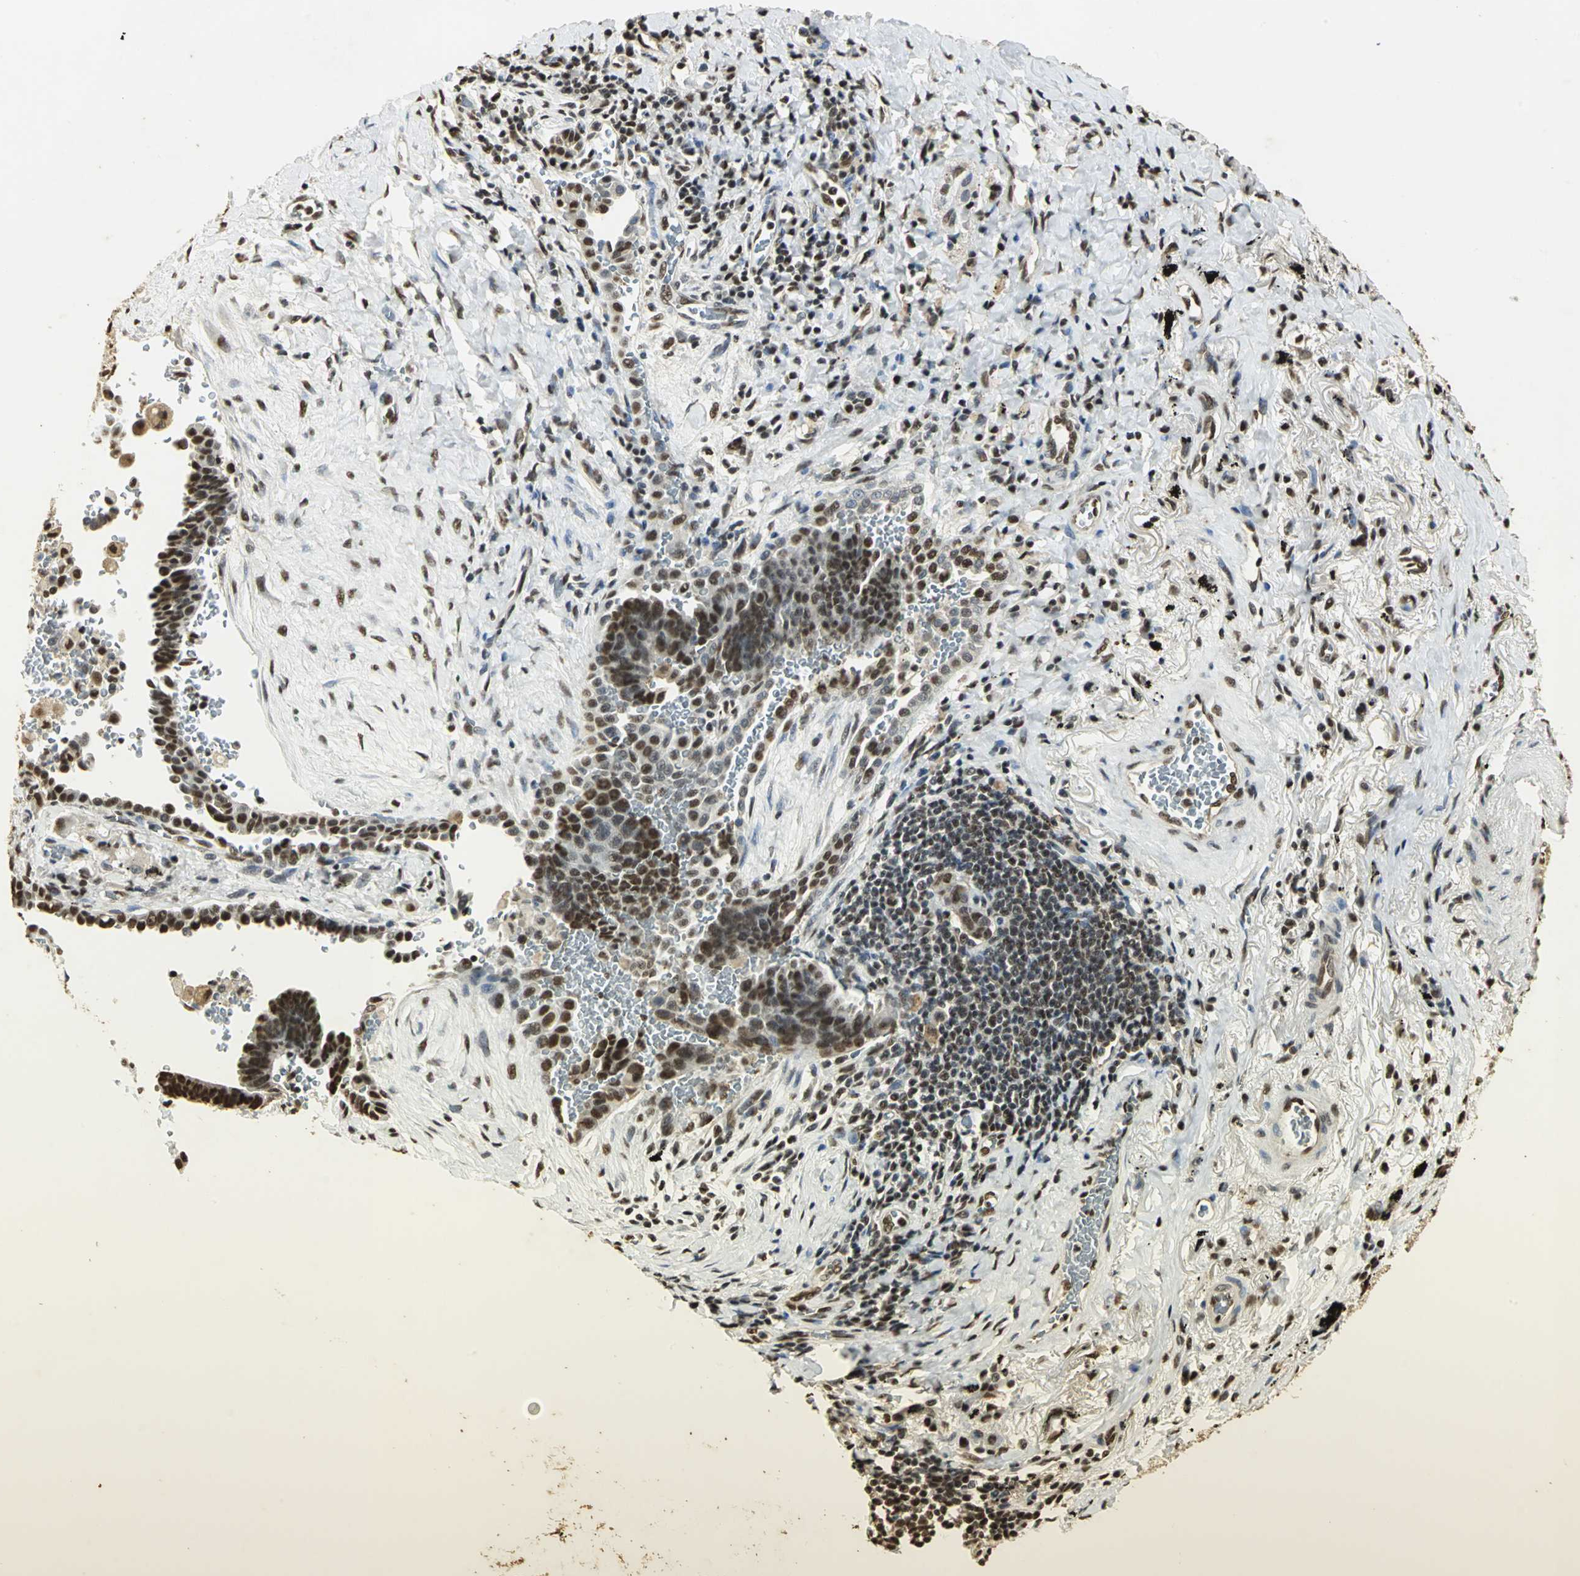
{"staining": {"intensity": "strong", "quantity": ">75%", "location": "nuclear"}, "tissue": "lung cancer", "cell_type": "Tumor cells", "image_type": "cancer", "snomed": [{"axis": "morphology", "description": "Adenocarcinoma, NOS"}, {"axis": "topography", "description": "Lung"}], "caption": "A brown stain labels strong nuclear staining of a protein in lung cancer (adenocarcinoma) tumor cells.", "gene": "SET", "patient": {"sex": "female", "age": 64}}